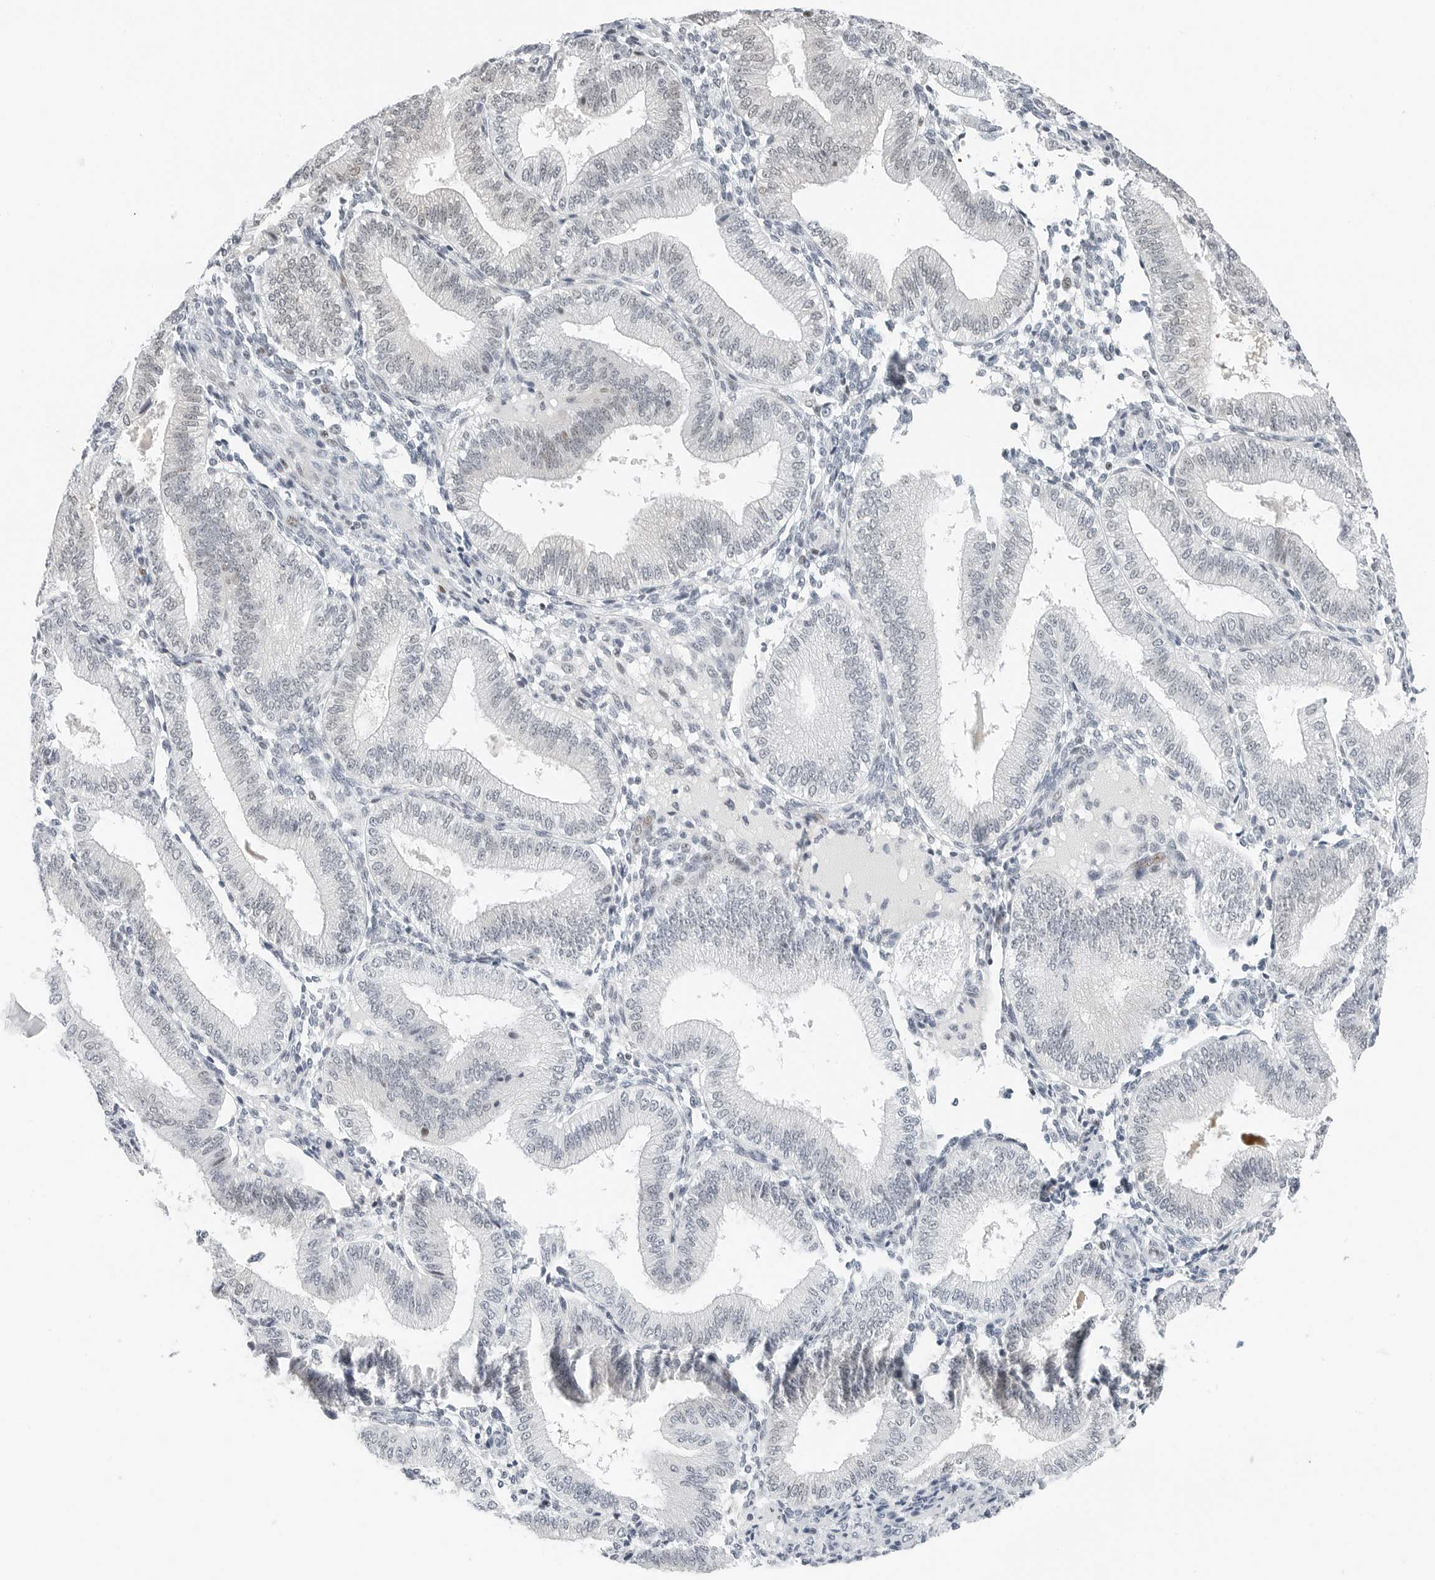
{"staining": {"intensity": "negative", "quantity": "none", "location": "none"}, "tissue": "endometrium", "cell_type": "Cells in endometrial stroma", "image_type": "normal", "snomed": [{"axis": "morphology", "description": "Normal tissue, NOS"}, {"axis": "topography", "description": "Endometrium"}], "caption": "IHC histopathology image of unremarkable endometrium: endometrium stained with DAB shows no significant protein expression in cells in endometrial stroma.", "gene": "NTMT2", "patient": {"sex": "female", "age": 39}}